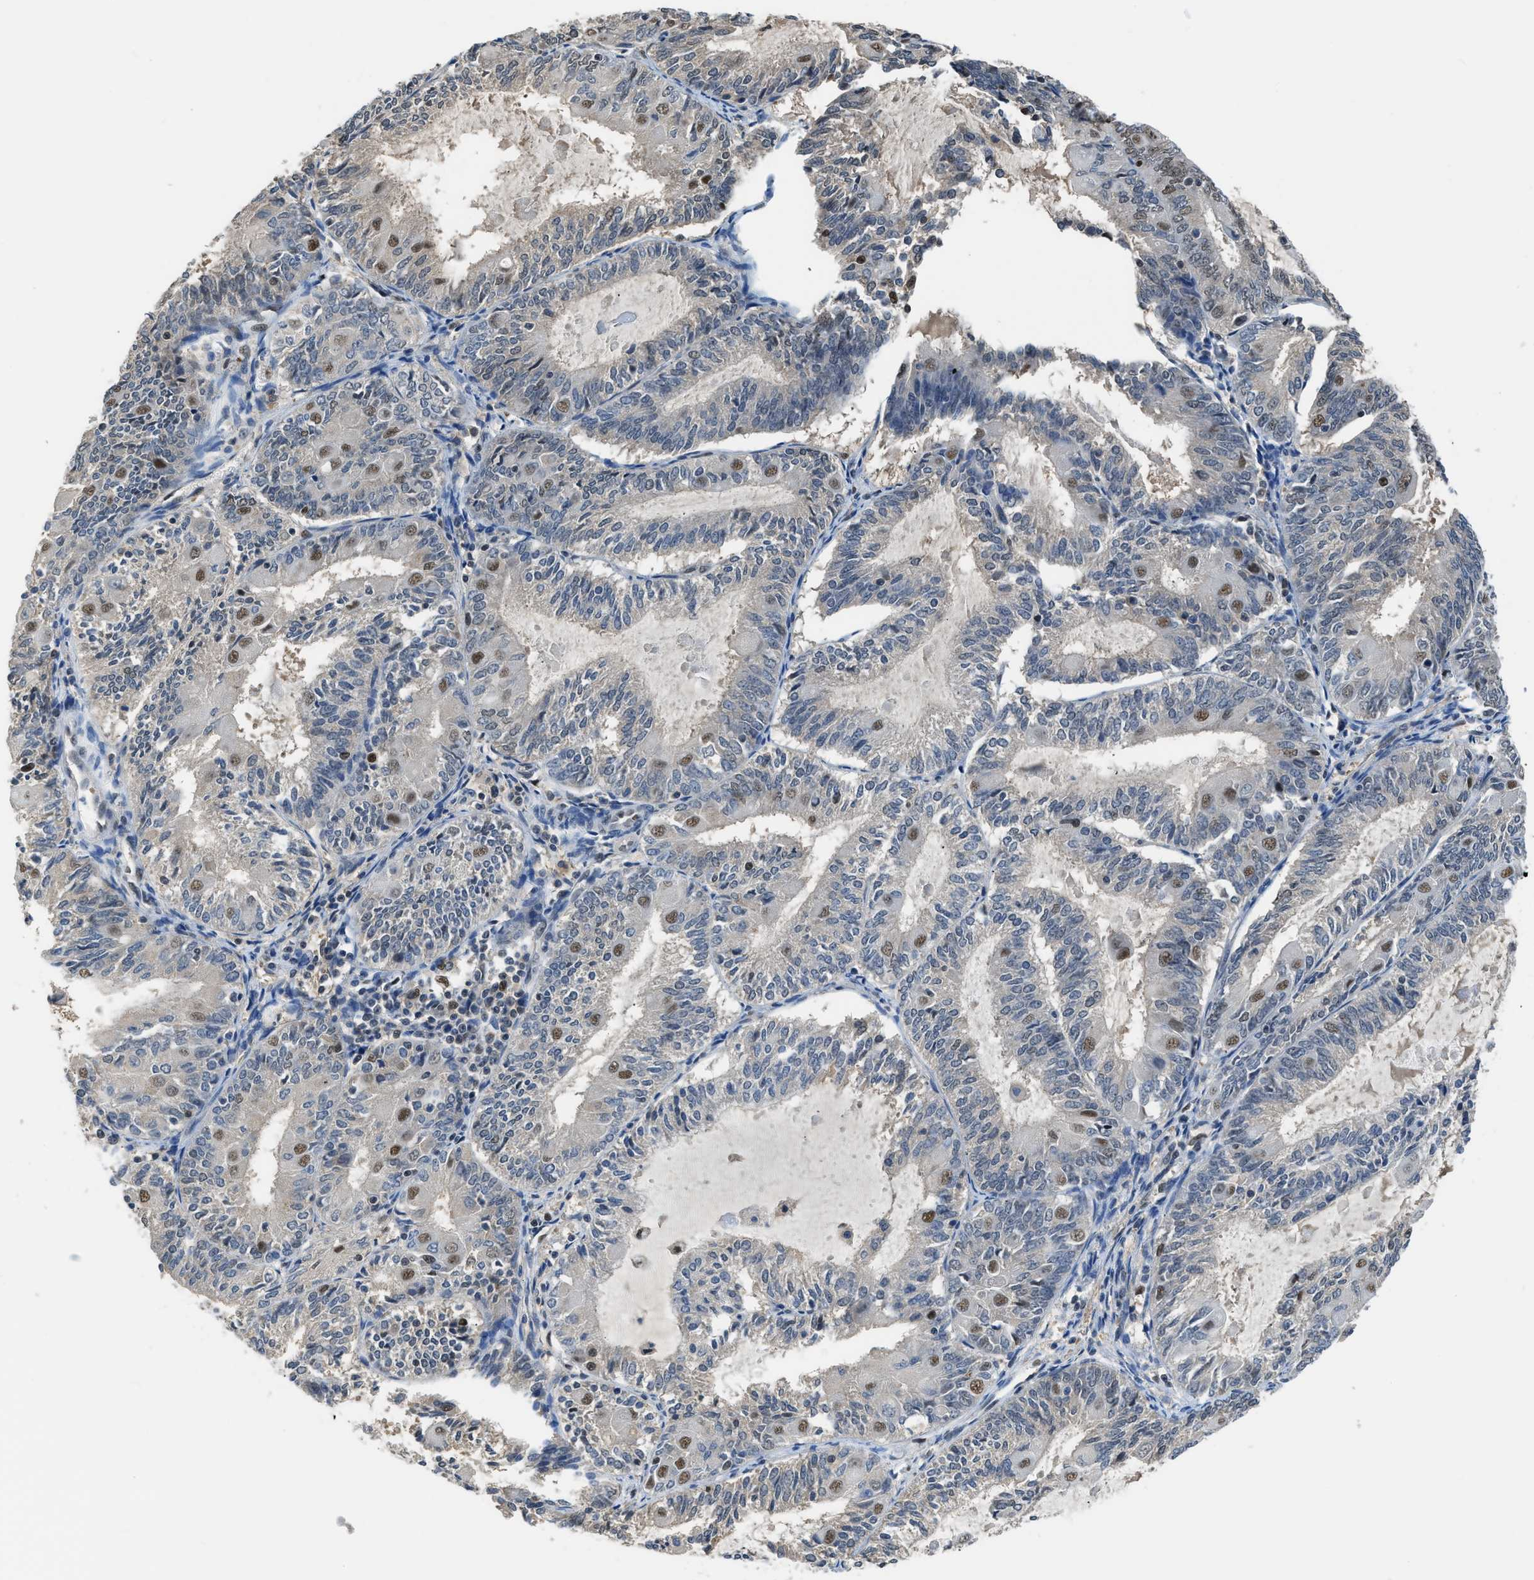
{"staining": {"intensity": "moderate", "quantity": "<25%", "location": "nuclear"}, "tissue": "endometrial cancer", "cell_type": "Tumor cells", "image_type": "cancer", "snomed": [{"axis": "morphology", "description": "Adenocarcinoma, NOS"}, {"axis": "topography", "description": "Endometrium"}], "caption": "This is a micrograph of immunohistochemistry (IHC) staining of endometrial adenocarcinoma, which shows moderate positivity in the nuclear of tumor cells.", "gene": "ALX1", "patient": {"sex": "female", "age": 81}}